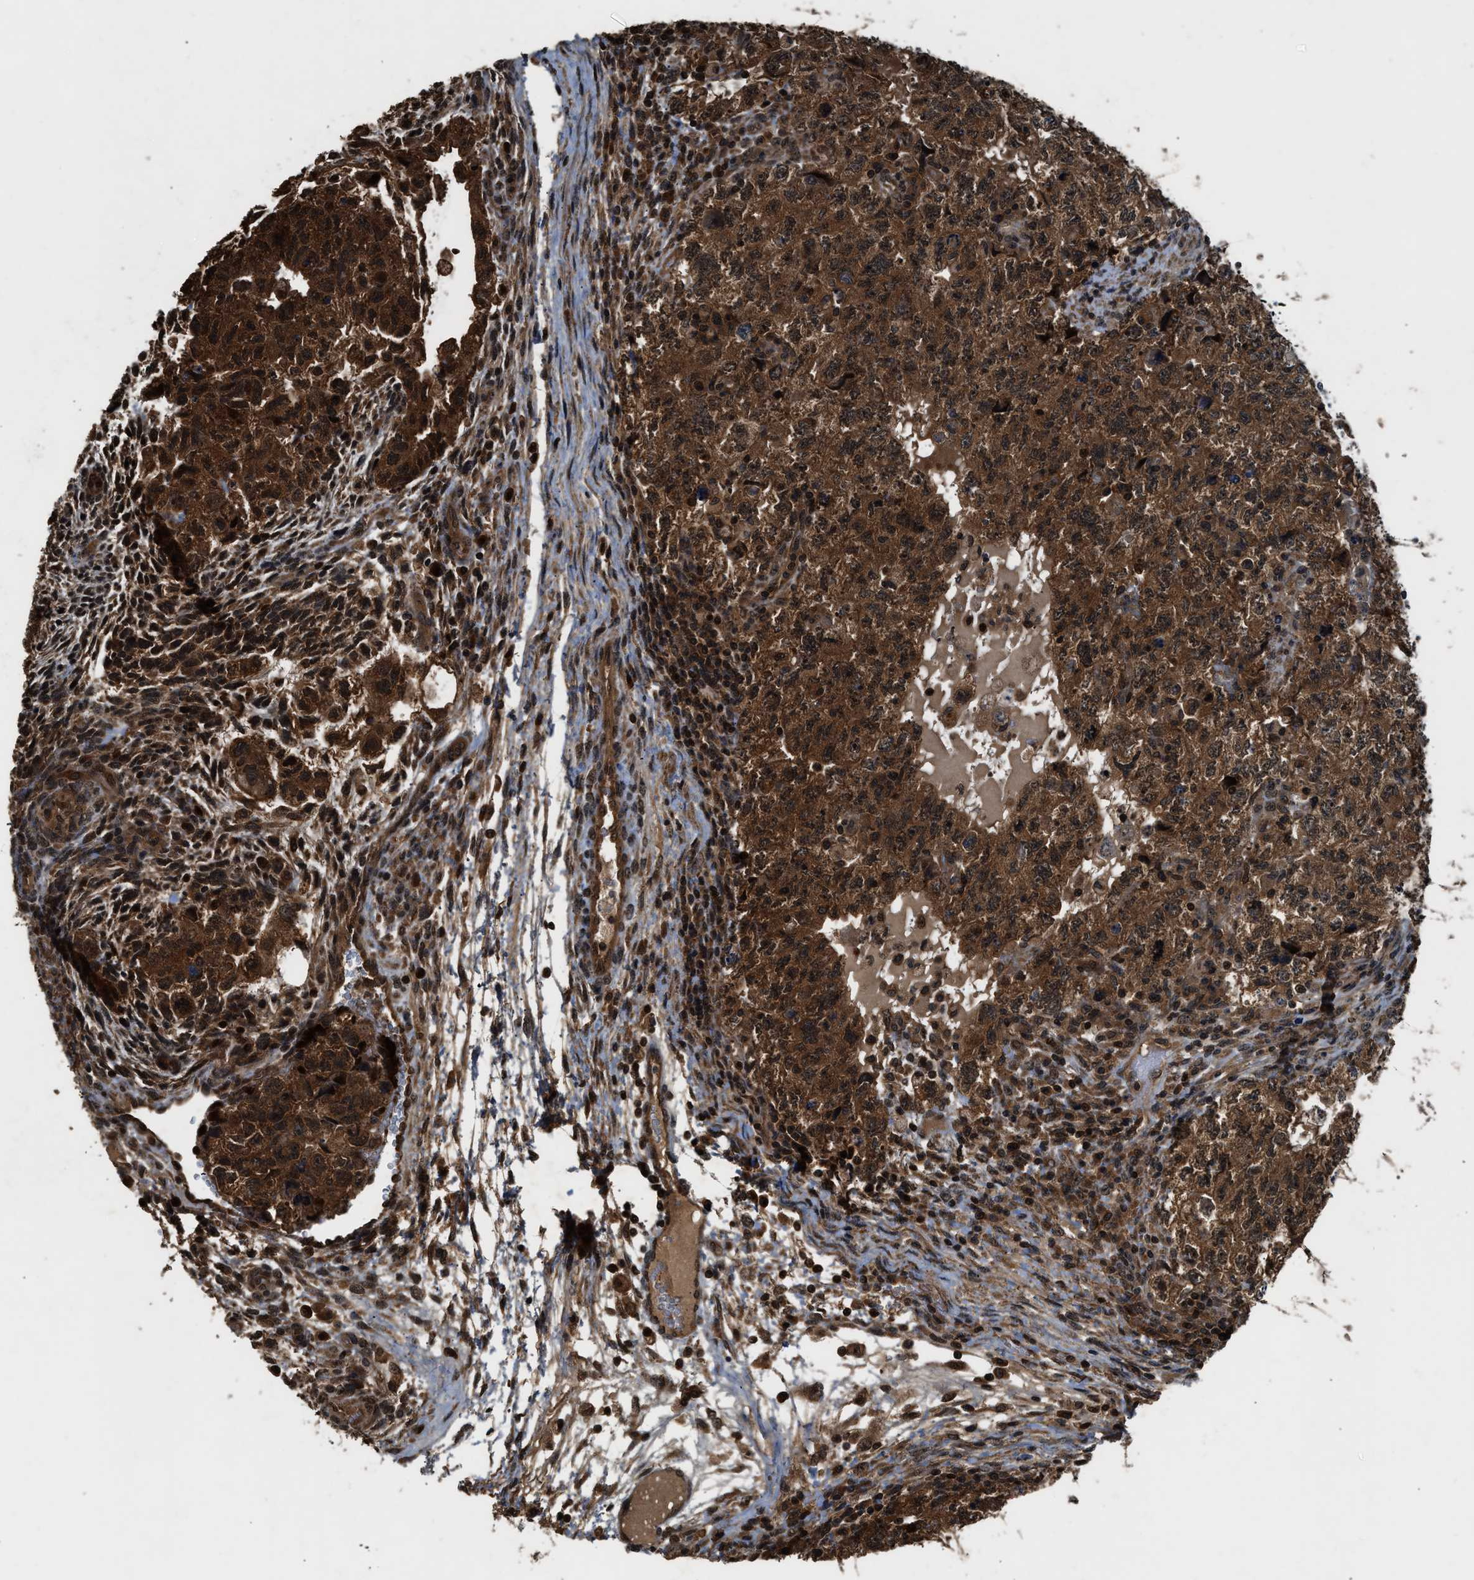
{"staining": {"intensity": "strong", "quantity": ">75%", "location": "cytoplasmic/membranous"}, "tissue": "testis cancer", "cell_type": "Tumor cells", "image_type": "cancer", "snomed": [{"axis": "morphology", "description": "Carcinoma, Embryonal, NOS"}, {"axis": "topography", "description": "Testis"}], "caption": "Protein expression by immunohistochemistry reveals strong cytoplasmic/membranous positivity in about >75% of tumor cells in testis embryonal carcinoma.", "gene": "RPS6KB1", "patient": {"sex": "male", "age": 36}}